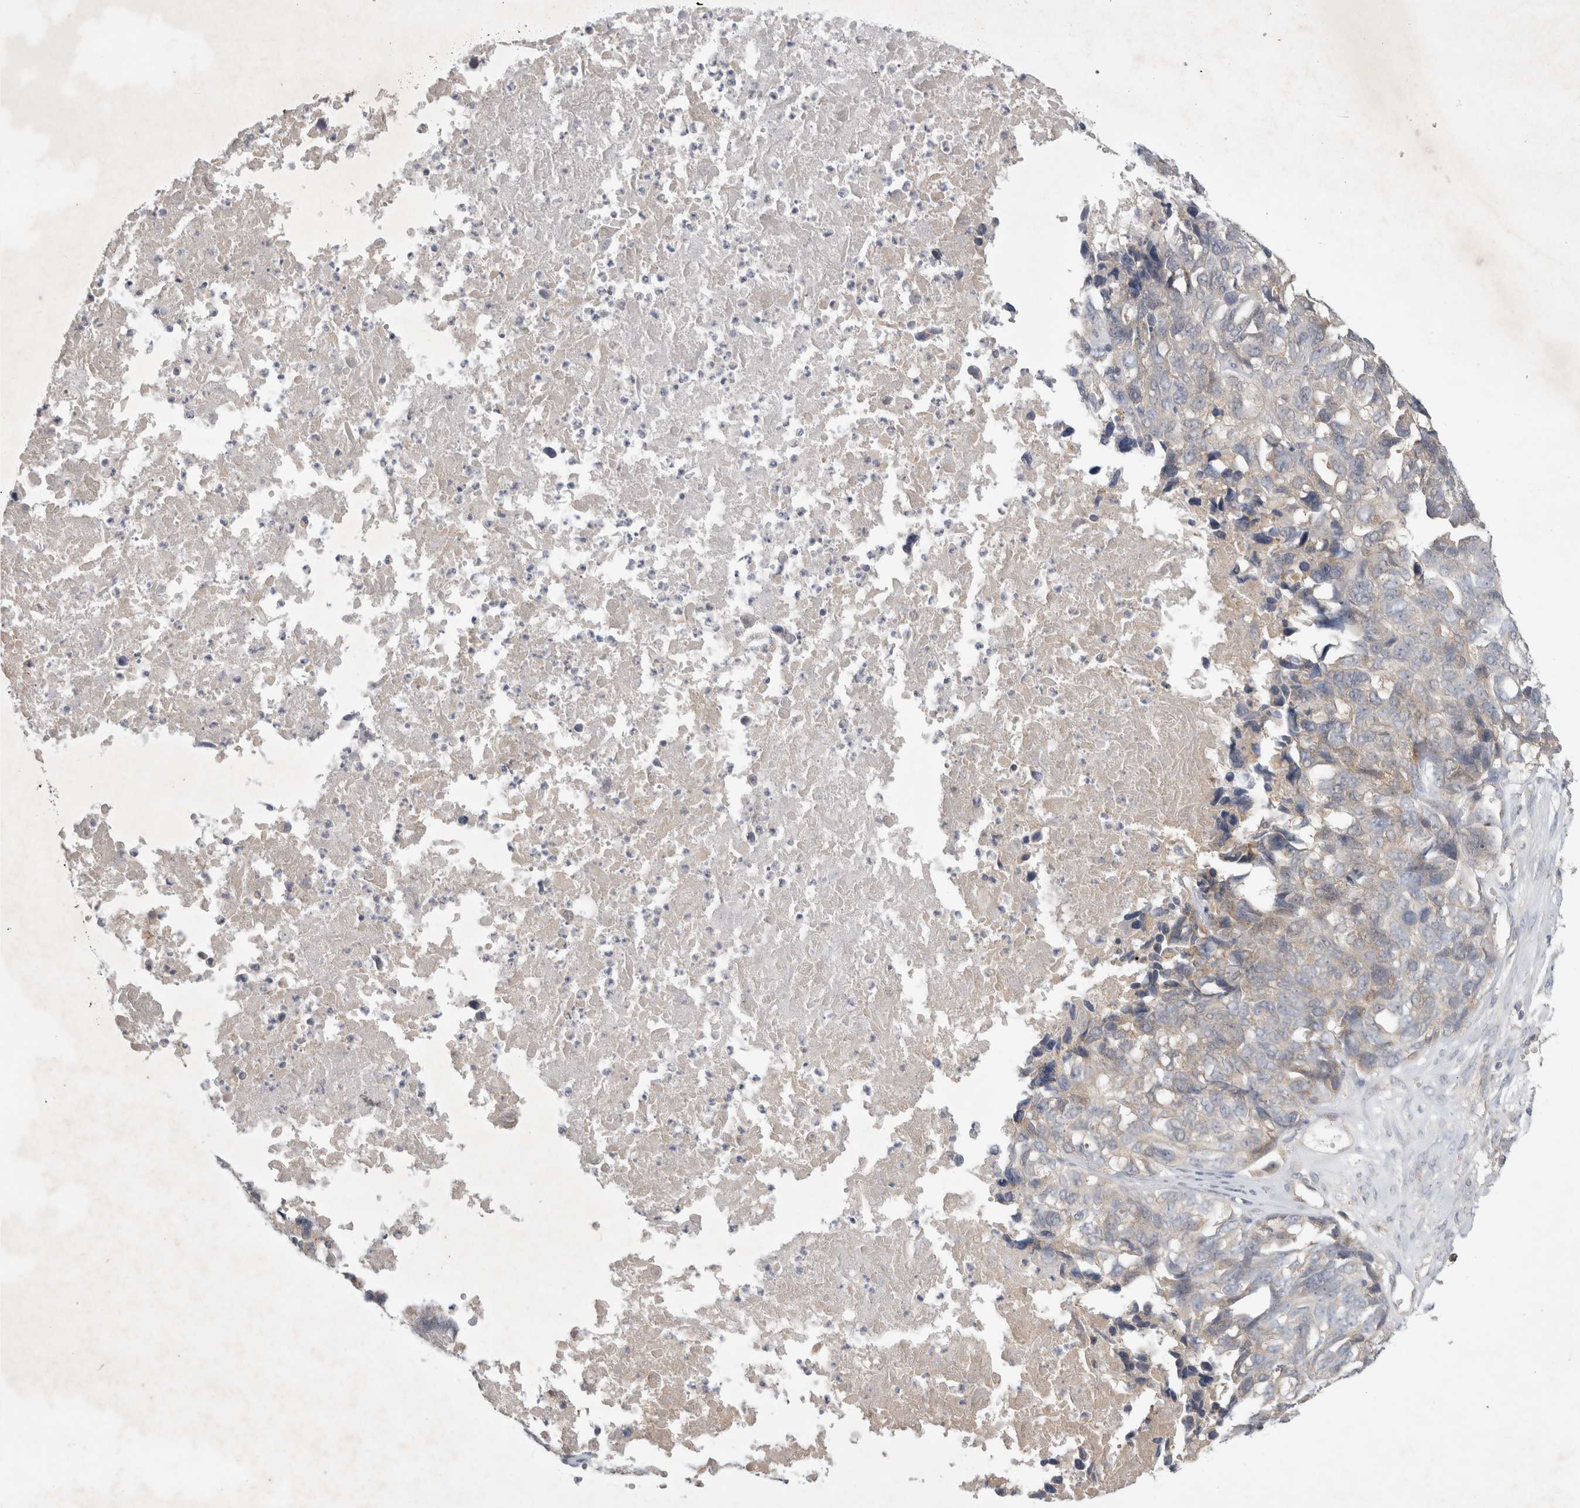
{"staining": {"intensity": "weak", "quantity": "<25%", "location": "cytoplasmic/membranous"}, "tissue": "ovarian cancer", "cell_type": "Tumor cells", "image_type": "cancer", "snomed": [{"axis": "morphology", "description": "Cystadenocarcinoma, serous, NOS"}, {"axis": "topography", "description": "Ovary"}], "caption": "There is no significant staining in tumor cells of ovarian cancer (serous cystadenocarcinoma).", "gene": "SRD5A3", "patient": {"sex": "female", "age": 79}}